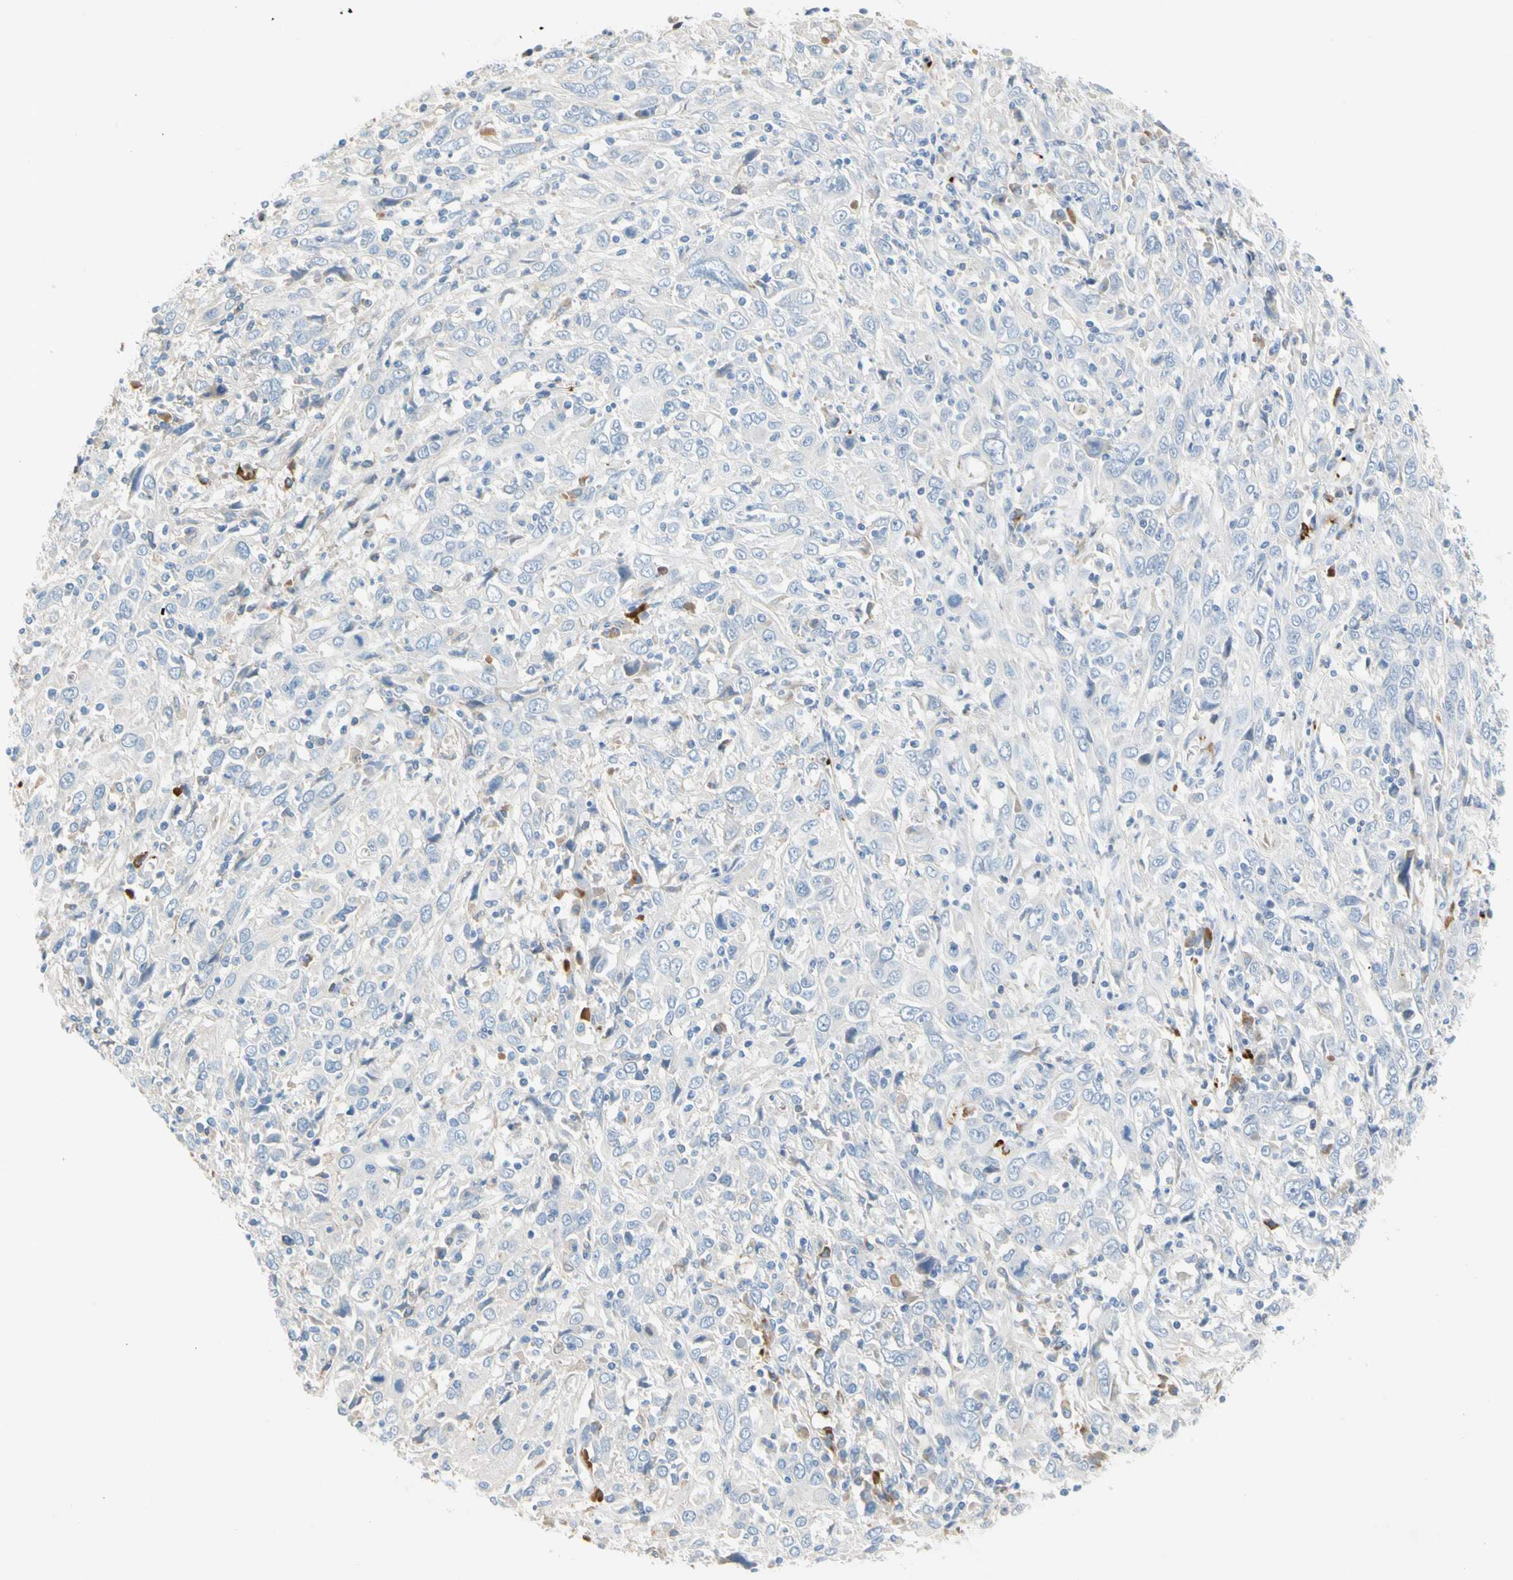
{"staining": {"intensity": "negative", "quantity": "none", "location": "none"}, "tissue": "cervical cancer", "cell_type": "Tumor cells", "image_type": "cancer", "snomed": [{"axis": "morphology", "description": "Squamous cell carcinoma, NOS"}, {"axis": "topography", "description": "Cervix"}], "caption": "There is no significant expression in tumor cells of cervical squamous cell carcinoma. (Stains: DAB (3,3'-diaminobenzidine) immunohistochemistry (IHC) with hematoxylin counter stain, Microscopy: brightfield microscopy at high magnification).", "gene": "PPBP", "patient": {"sex": "female", "age": 46}}